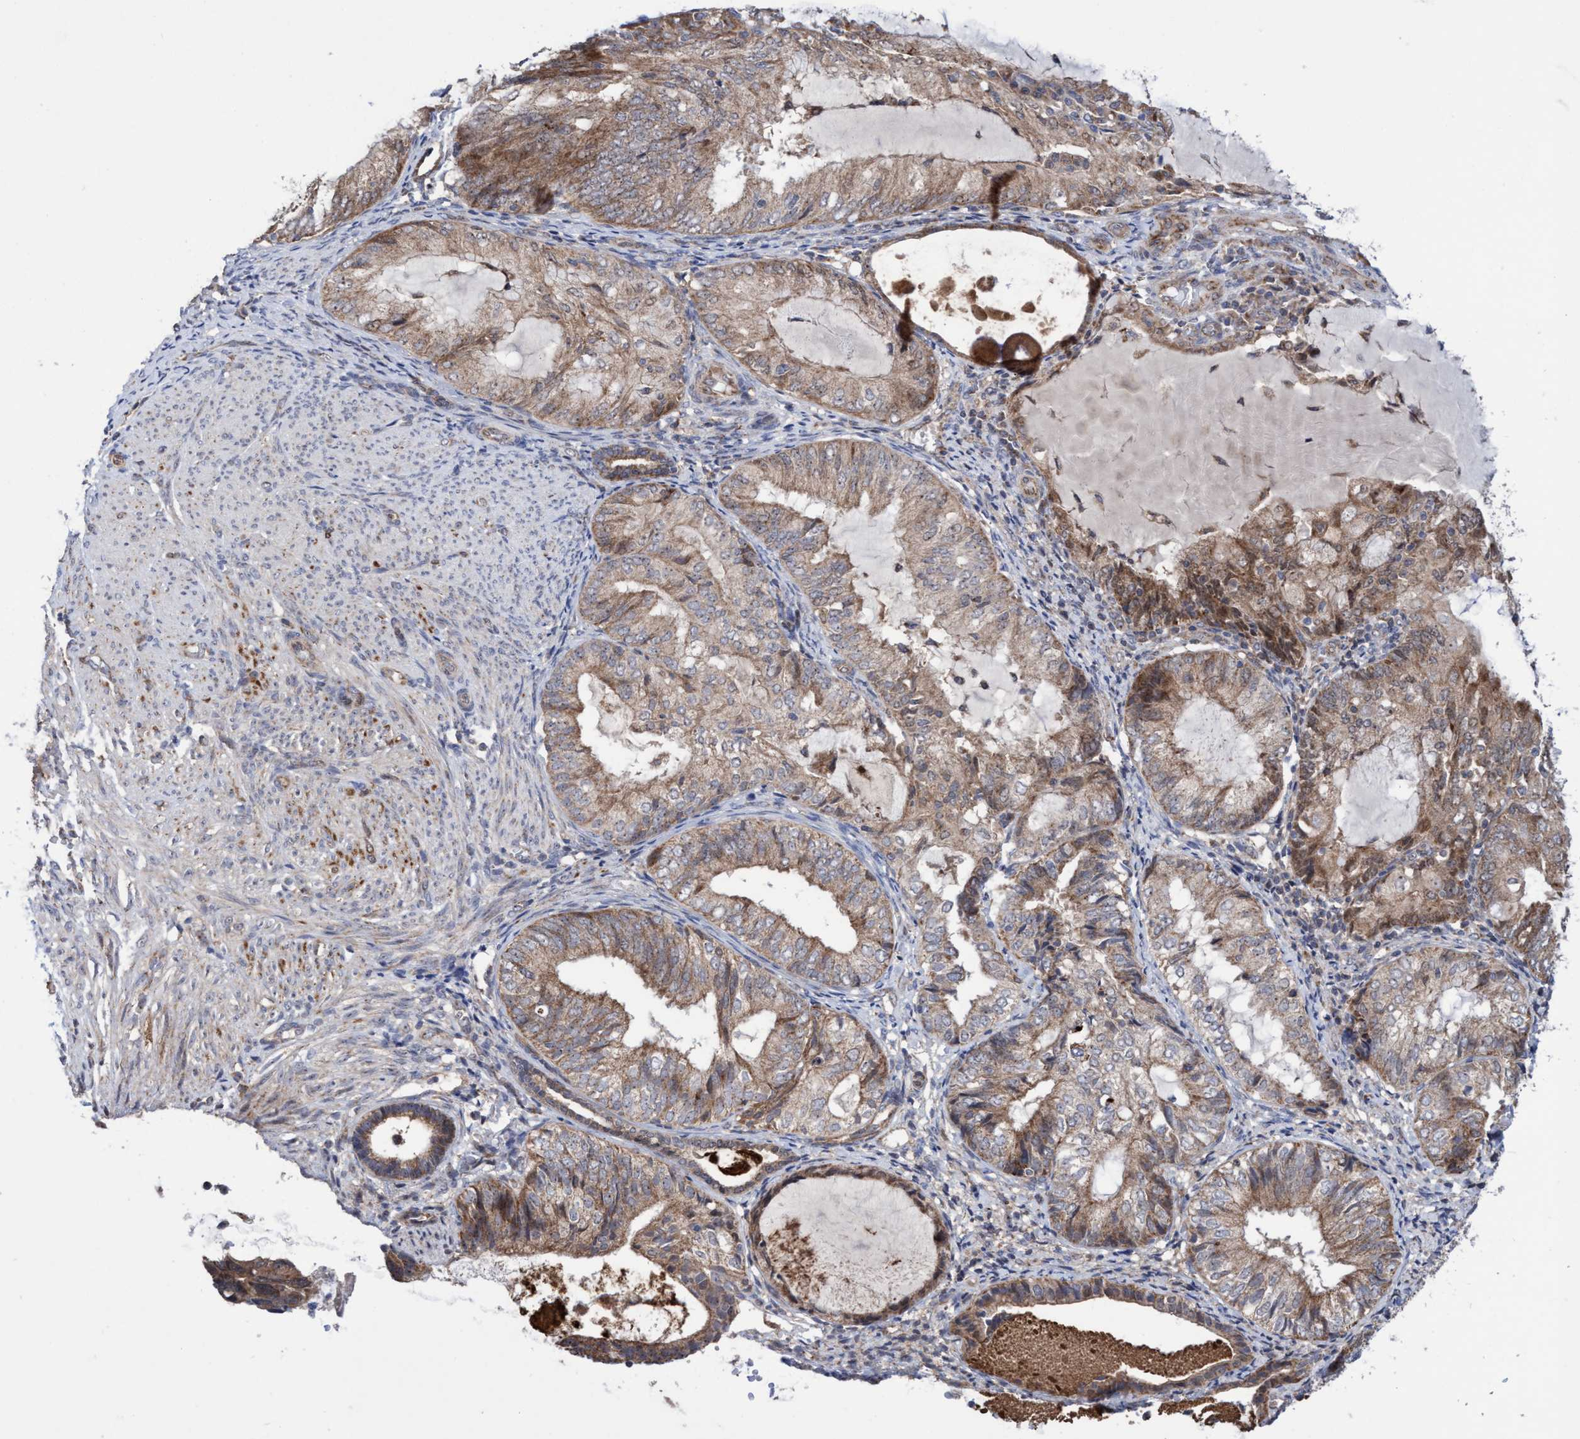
{"staining": {"intensity": "moderate", "quantity": ">75%", "location": "cytoplasmic/membranous,nuclear"}, "tissue": "endometrial cancer", "cell_type": "Tumor cells", "image_type": "cancer", "snomed": [{"axis": "morphology", "description": "Adenocarcinoma, NOS"}, {"axis": "topography", "description": "Endometrium"}], "caption": "Immunohistochemical staining of adenocarcinoma (endometrial) displays medium levels of moderate cytoplasmic/membranous and nuclear staining in about >75% of tumor cells.", "gene": "P2RY14", "patient": {"sex": "female", "age": 81}}